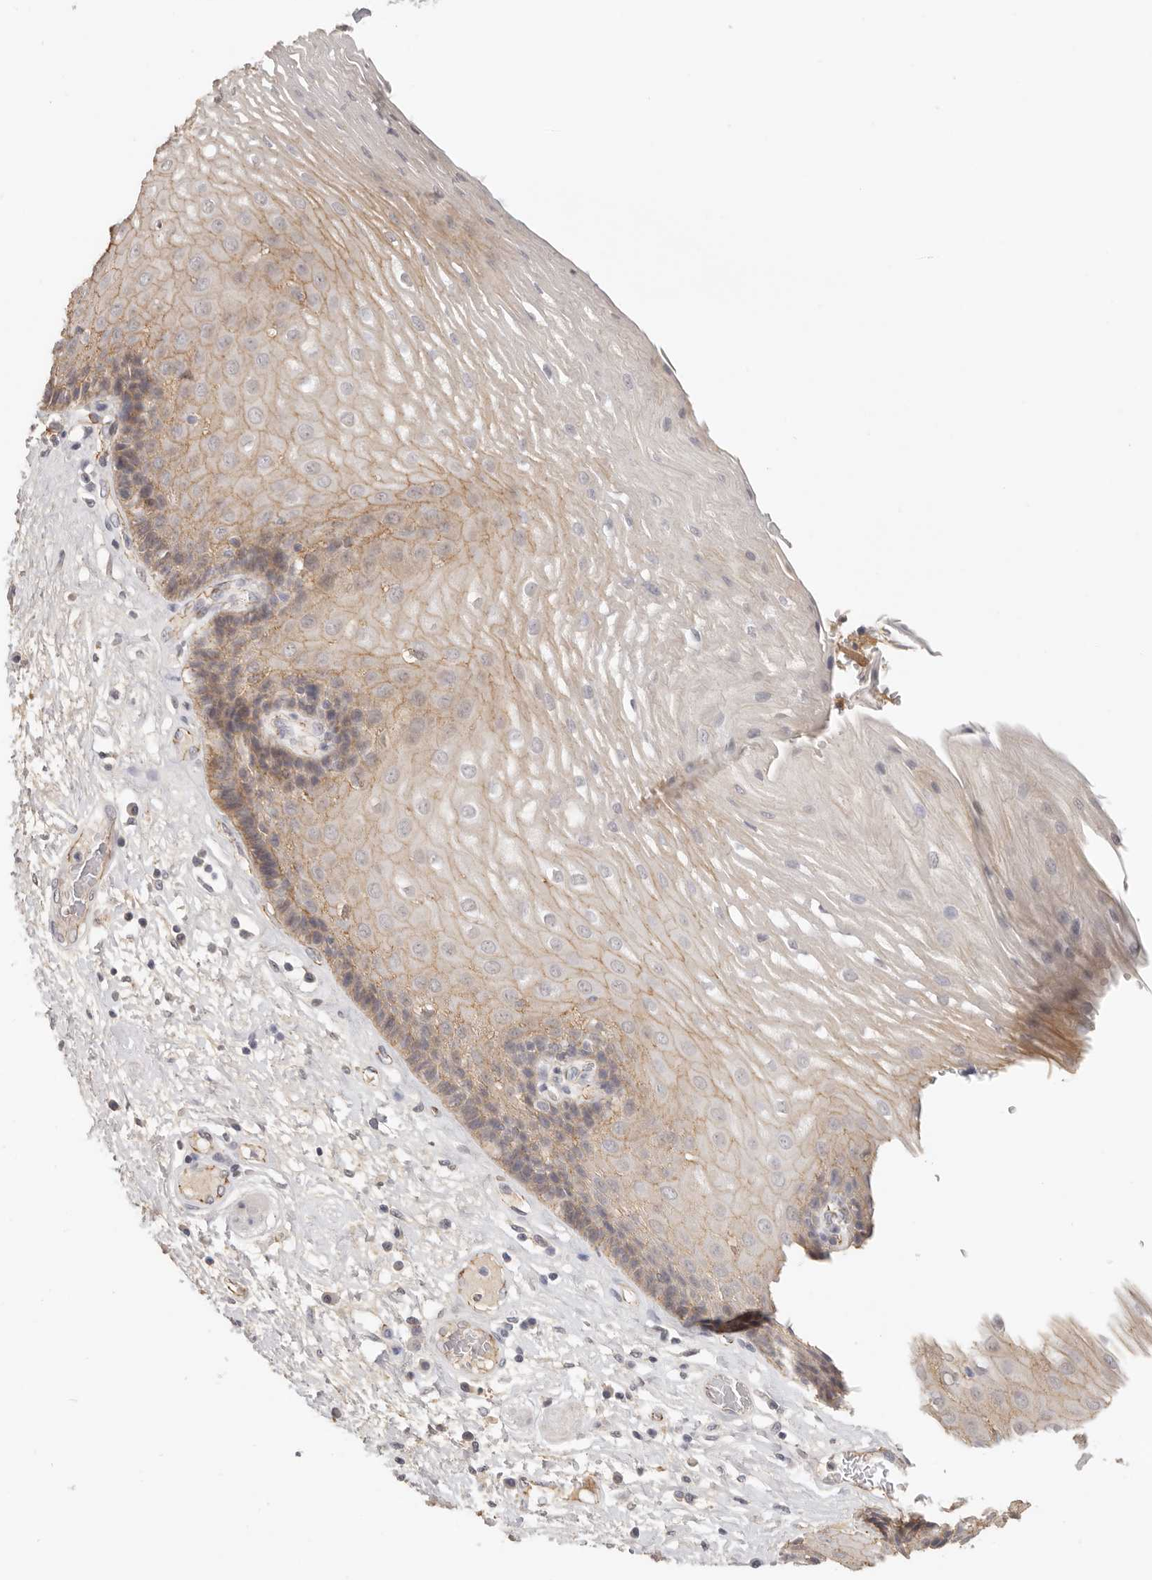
{"staining": {"intensity": "moderate", "quantity": ">75%", "location": "cytoplasmic/membranous"}, "tissue": "esophagus", "cell_type": "Squamous epithelial cells", "image_type": "normal", "snomed": [{"axis": "morphology", "description": "Normal tissue, NOS"}, {"axis": "morphology", "description": "Adenocarcinoma, NOS"}, {"axis": "topography", "description": "Esophagus"}], "caption": "Brown immunohistochemical staining in unremarkable human esophagus displays moderate cytoplasmic/membranous staining in approximately >75% of squamous epithelial cells. The staining was performed using DAB (3,3'-diaminobenzidine), with brown indicating positive protein expression. Nuclei are stained blue with hematoxylin.", "gene": "ANXA9", "patient": {"sex": "male", "age": 62}}